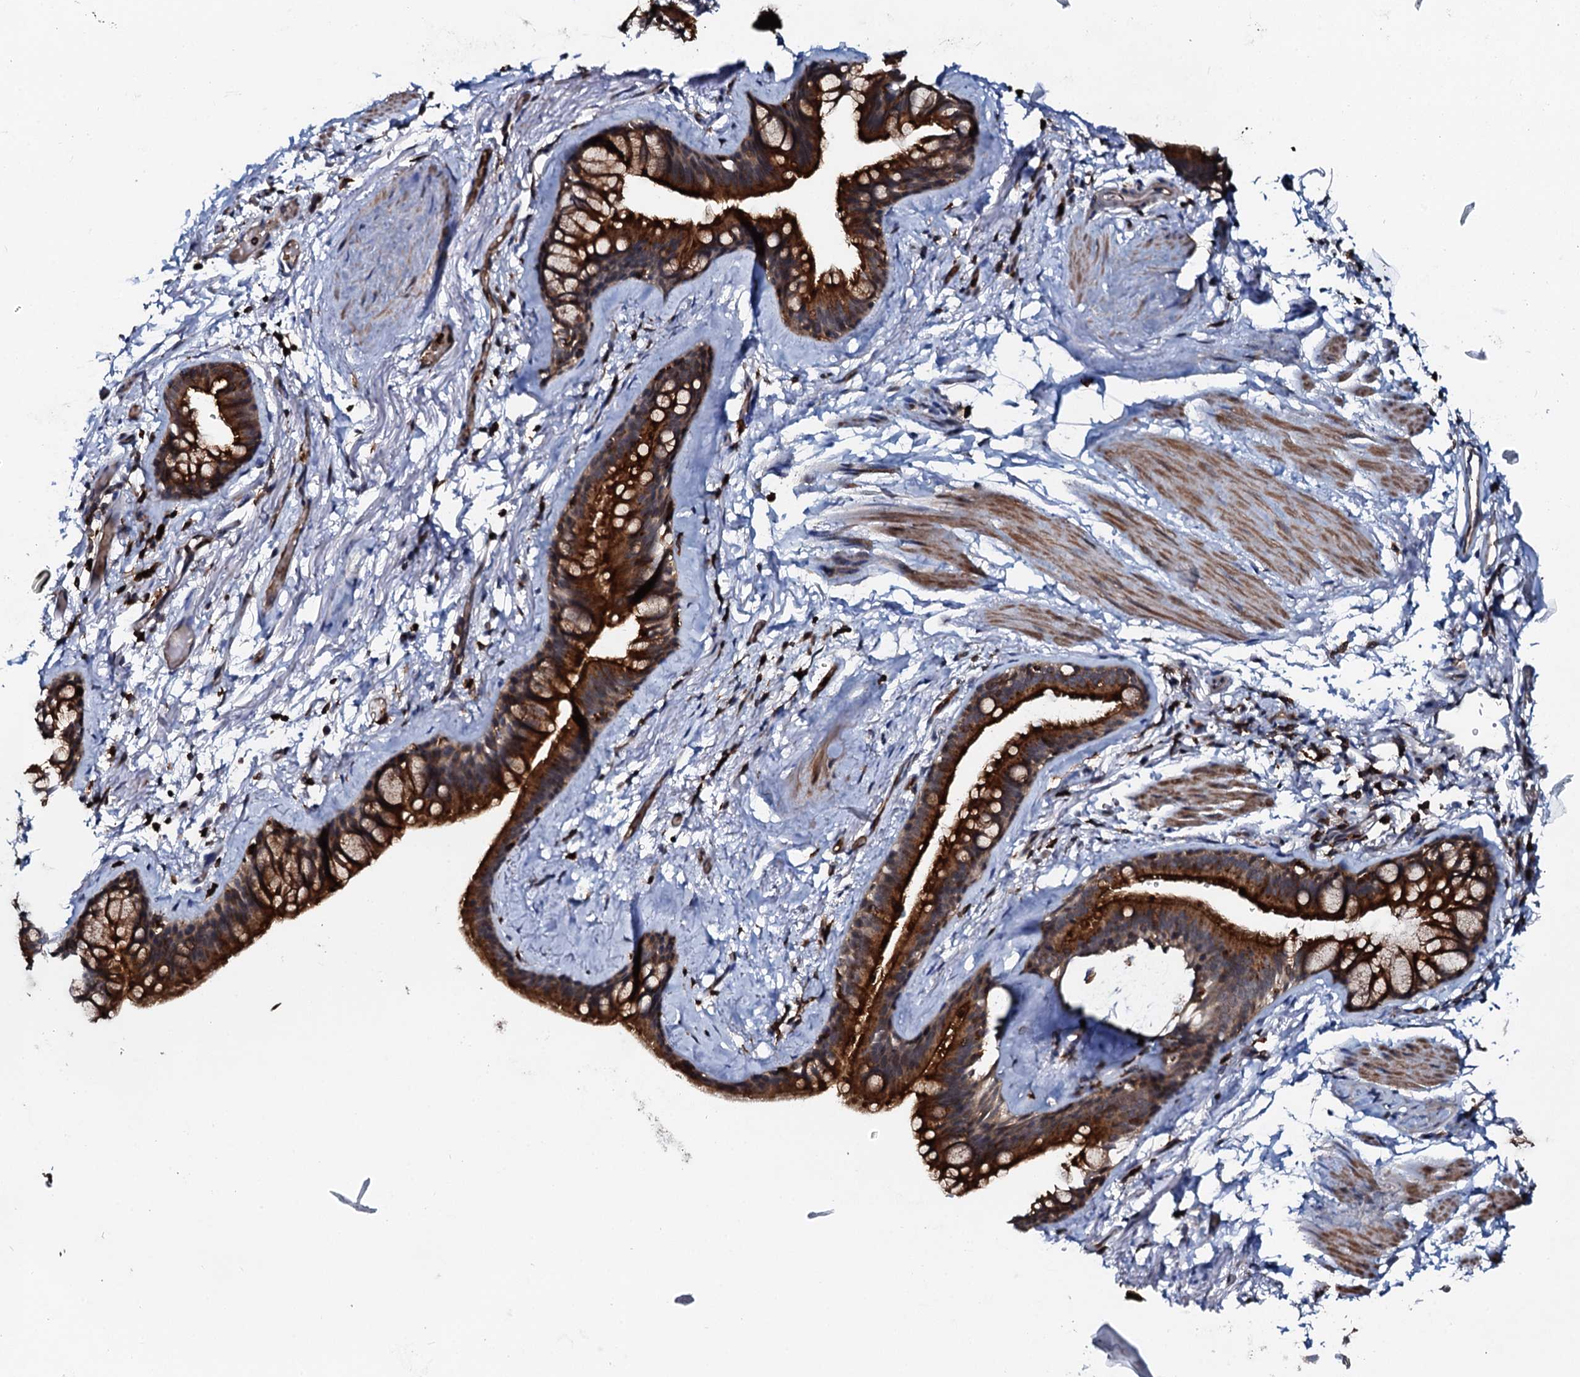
{"staining": {"intensity": "strong", "quantity": ">75%", "location": "cytoplasmic/membranous"}, "tissue": "bronchus", "cell_type": "Respiratory epithelial cells", "image_type": "normal", "snomed": [{"axis": "morphology", "description": "Normal tissue, NOS"}, {"axis": "topography", "description": "Cartilage tissue"}], "caption": "A high amount of strong cytoplasmic/membranous expression is seen in approximately >75% of respiratory epithelial cells in unremarkable bronchus.", "gene": "VAMP8", "patient": {"sex": "male", "age": 63}}